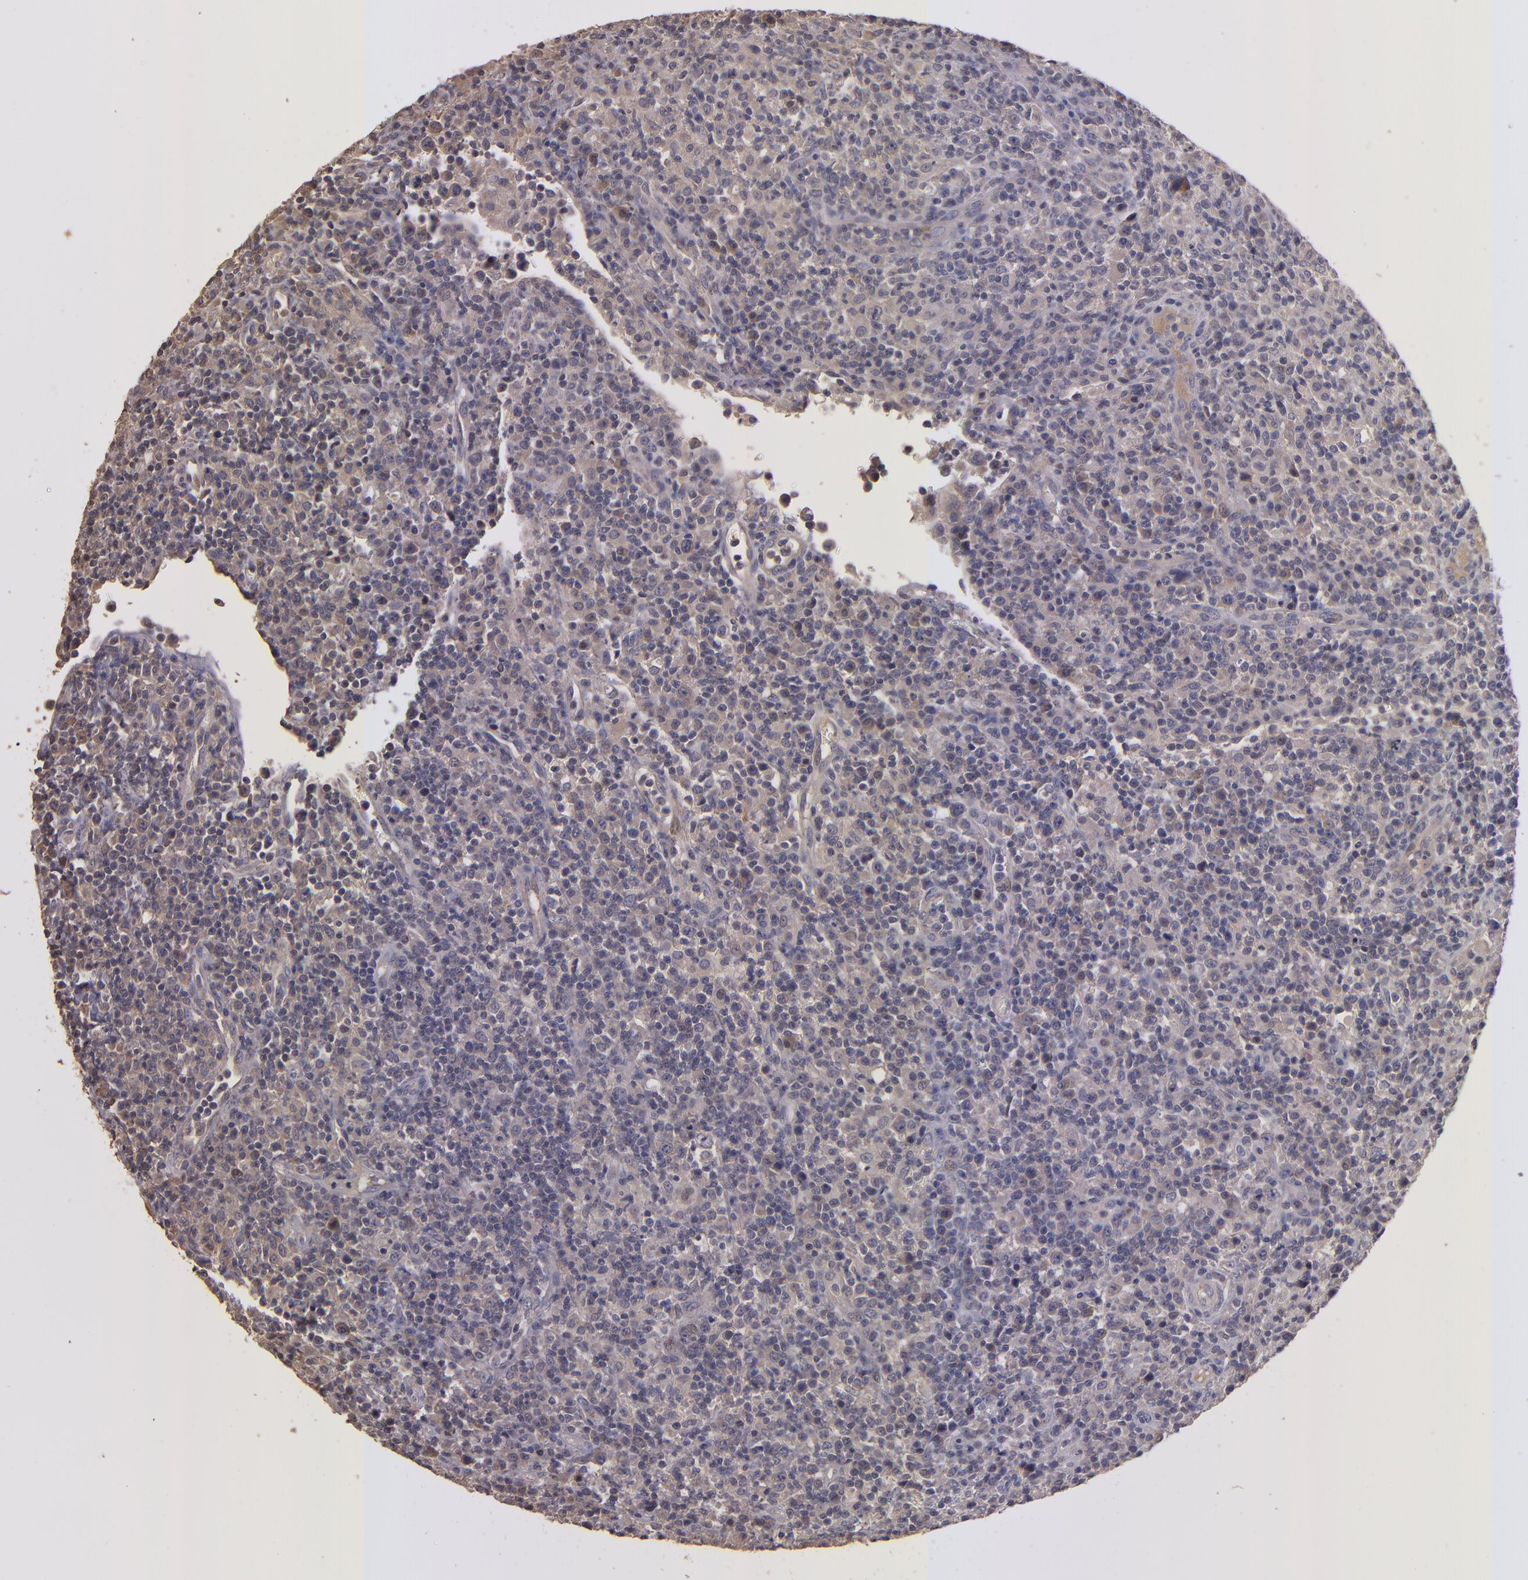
{"staining": {"intensity": "negative", "quantity": "none", "location": "none"}, "tissue": "lymphoma", "cell_type": "Tumor cells", "image_type": "cancer", "snomed": [{"axis": "morphology", "description": "Hodgkin's disease, NOS"}, {"axis": "topography", "description": "Lymph node"}], "caption": "Tumor cells are negative for protein expression in human lymphoma.", "gene": "GNAZ", "patient": {"sex": "male", "age": 65}}